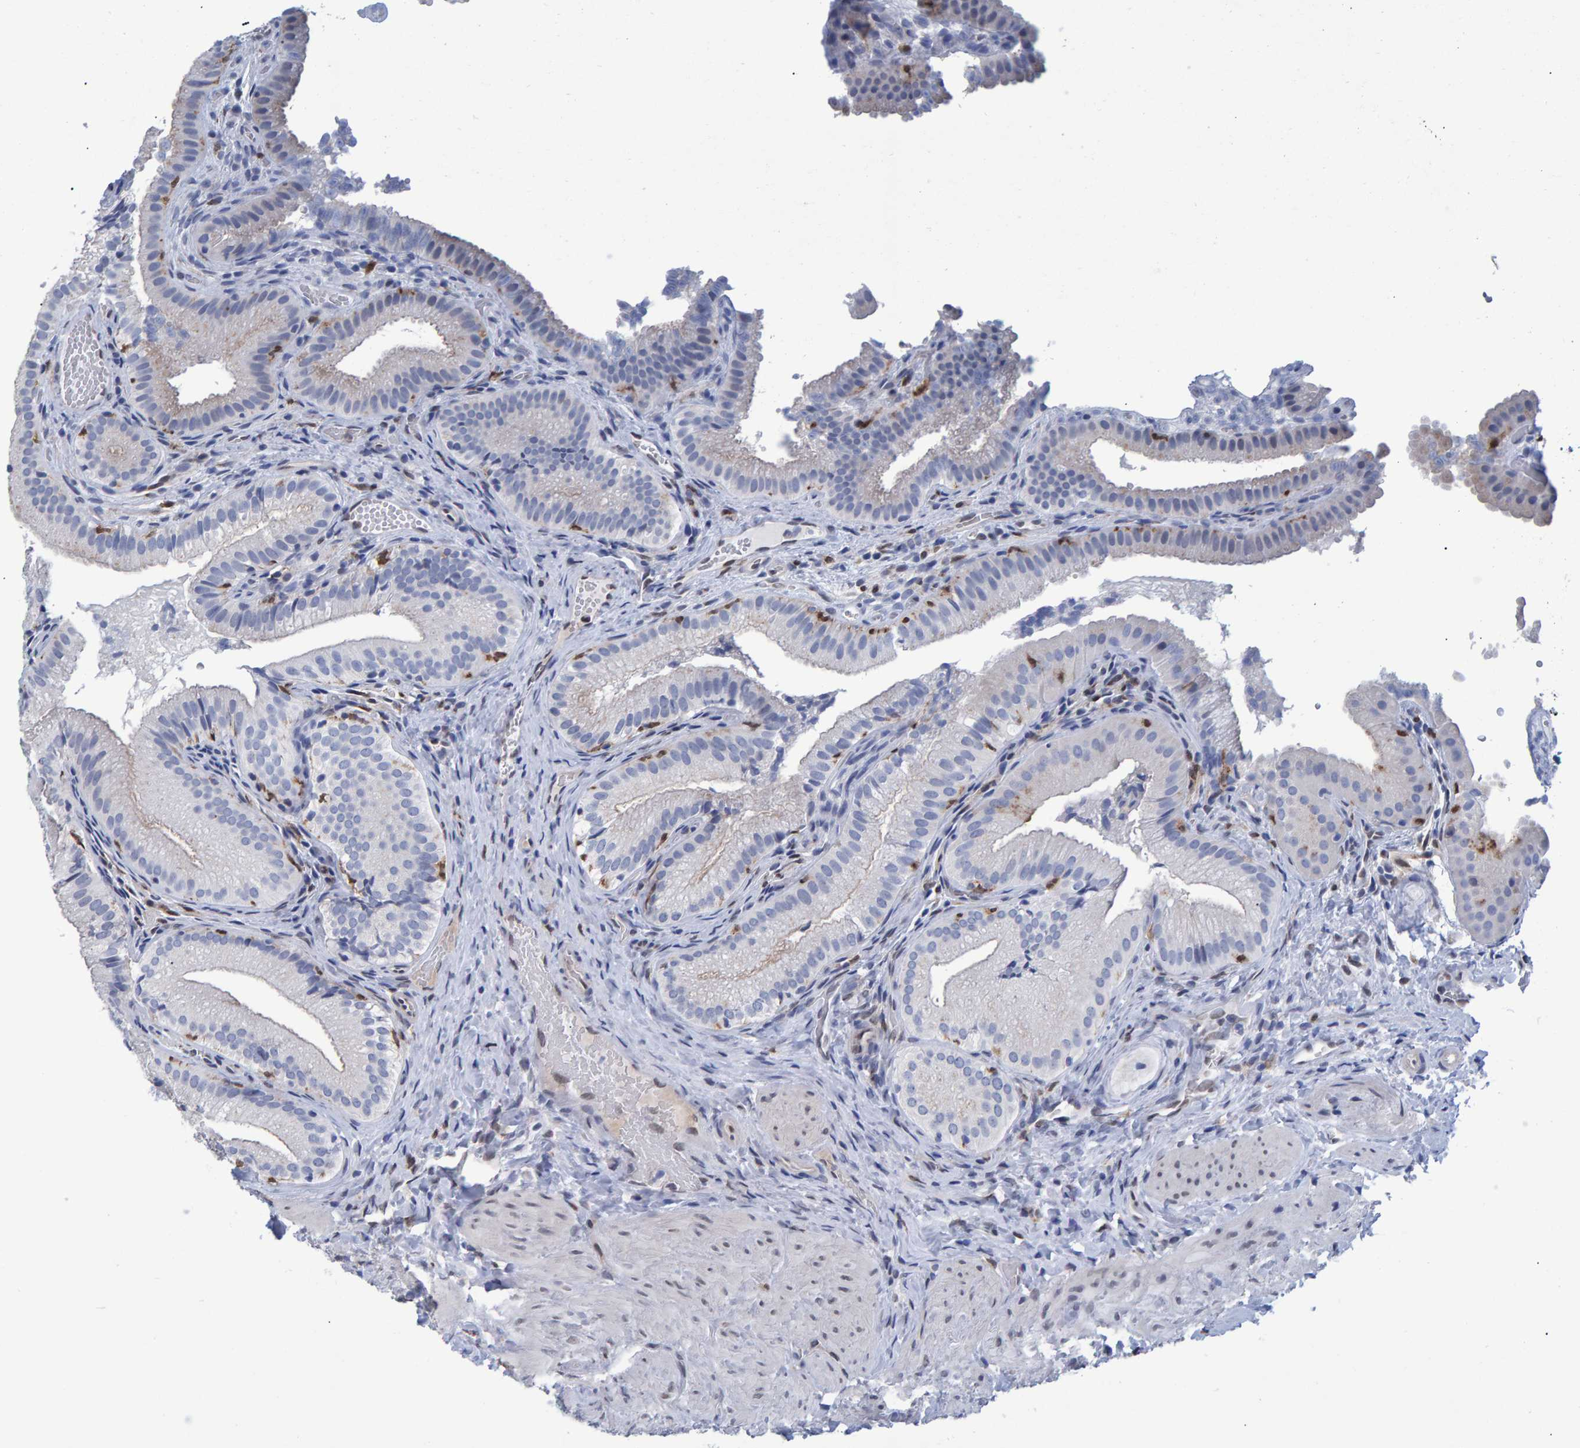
{"staining": {"intensity": "weak", "quantity": "<25%", "location": "cytoplasmic/membranous"}, "tissue": "gallbladder", "cell_type": "Glandular cells", "image_type": "normal", "snomed": [{"axis": "morphology", "description": "Normal tissue, NOS"}, {"axis": "topography", "description": "Gallbladder"}], "caption": "A histopathology image of human gallbladder is negative for staining in glandular cells. The staining is performed using DAB (3,3'-diaminobenzidine) brown chromogen with nuclei counter-stained in using hematoxylin.", "gene": "QKI", "patient": {"sex": "female", "age": 30}}